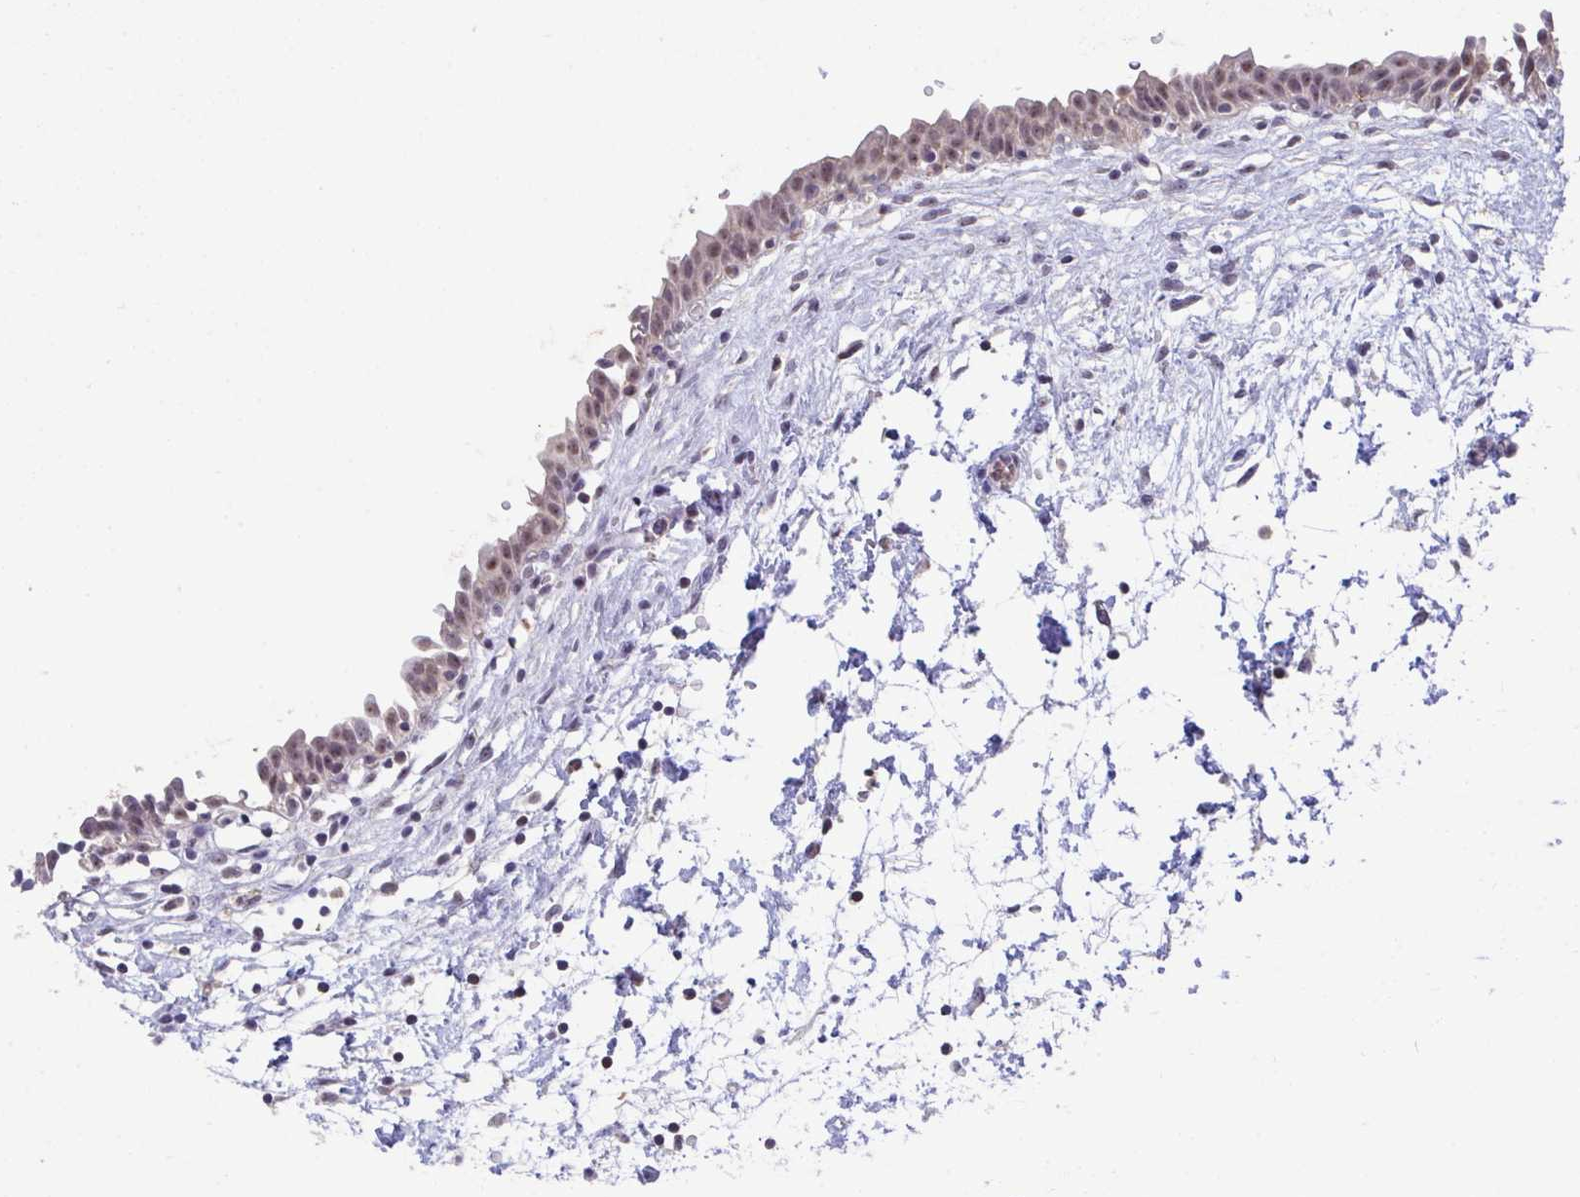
{"staining": {"intensity": "weak", "quantity": ">75%", "location": "nuclear"}, "tissue": "urinary bladder", "cell_type": "Urothelial cells", "image_type": "normal", "snomed": [{"axis": "morphology", "description": "Normal tissue, NOS"}, {"axis": "topography", "description": "Urinary bladder"}], "caption": "Urinary bladder stained with a brown dye demonstrates weak nuclear positive positivity in about >75% of urothelial cells.", "gene": "SENP3", "patient": {"sex": "male", "age": 37}}